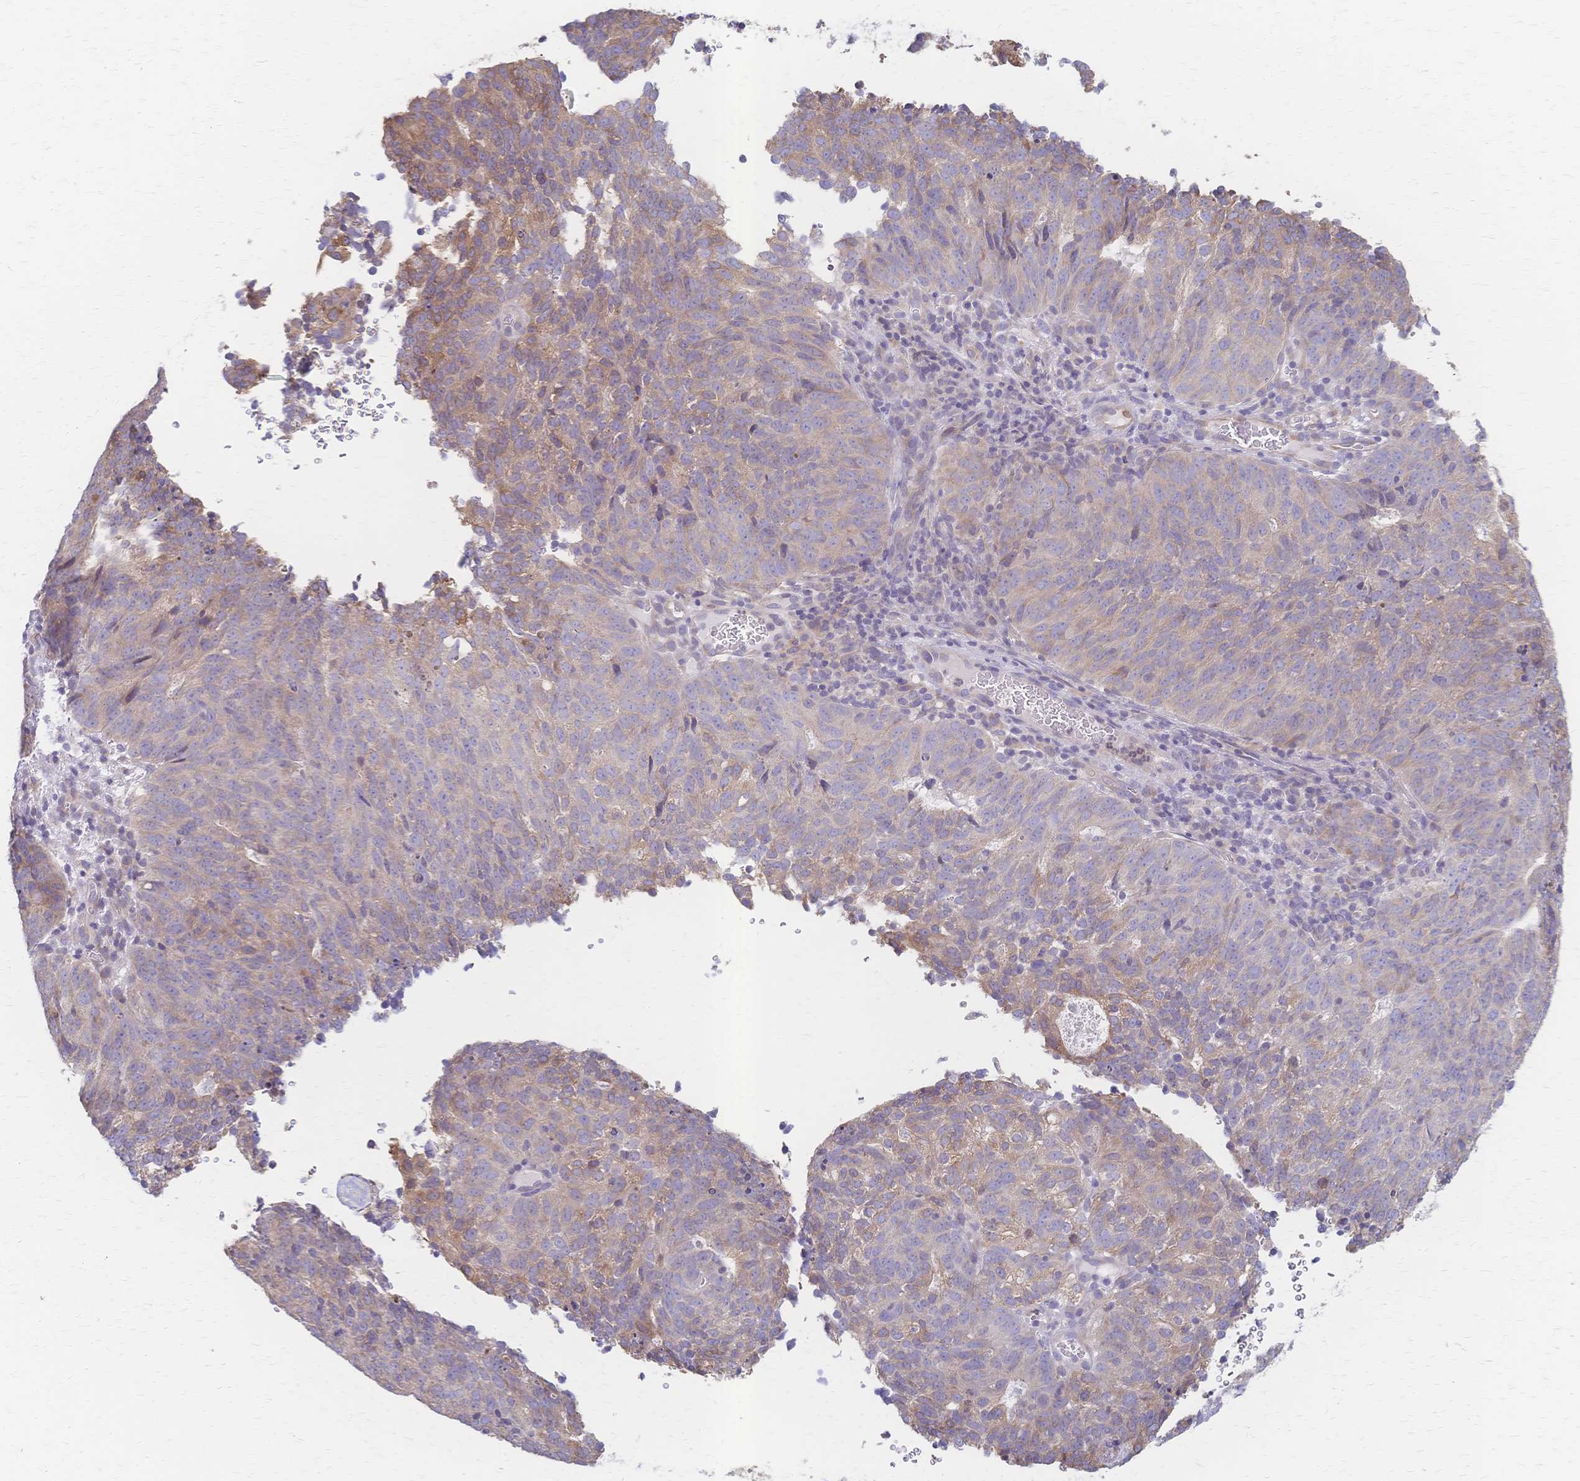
{"staining": {"intensity": "weak", "quantity": "25%-75%", "location": "cytoplasmic/membranous"}, "tissue": "cervical cancer", "cell_type": "Tumor cells", "image_type": "cancer", "snomed": [{"axis": "morphology", "description": "Adenocarcinoma, NOS"}, {"axis": "topography", "description": "Cervix"}], "caption": "This is an image of immunohistochemistry (IHC) staining of cervical cancer, which shows weak positivity in the cytoplasmic/membranous of tumor cells.", "gene": "CYB5A", "patient": {"sex": "female", "age": 38}}